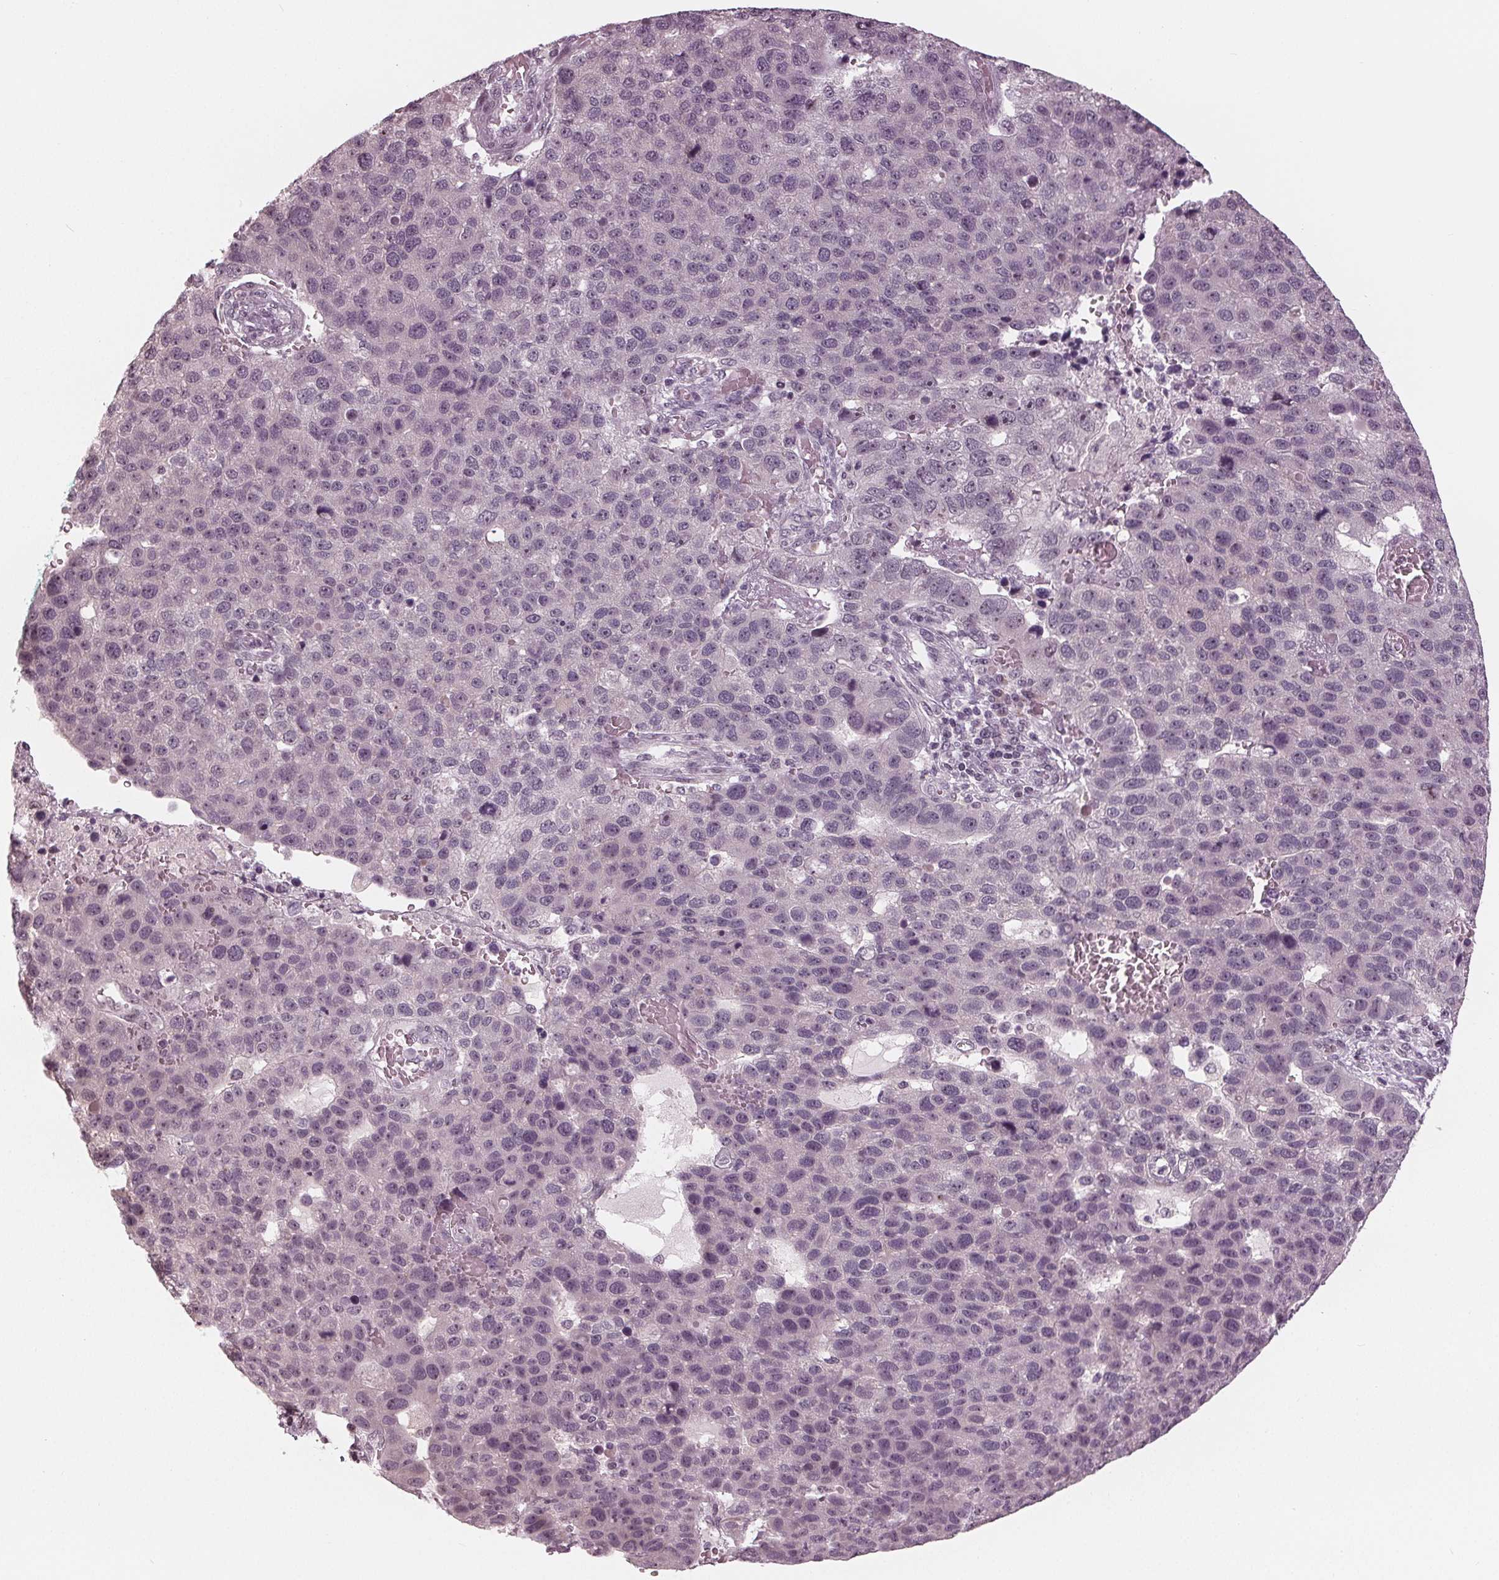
{"staining": {"intensity": "moderate", "quantity": "<25%", "location": "nuclear"}, "tissue": "pancreatic cancer", "cell_type": "Tumor cells", "image_type": "cancer", "snomed": [{"axis": "morphology", "description": "Adenocarcinoma, NOS"}, {"axis": "topography", "description": "Pancreas"}], "caption": "IHC (DAB) staining of human pancreatic cancer (adenocarcinoma) reveals moderate nuclear protein expression in about <25% of tumor cells.", "gene": "SLX4", "patient": {"sex": "female", "age": 61}}